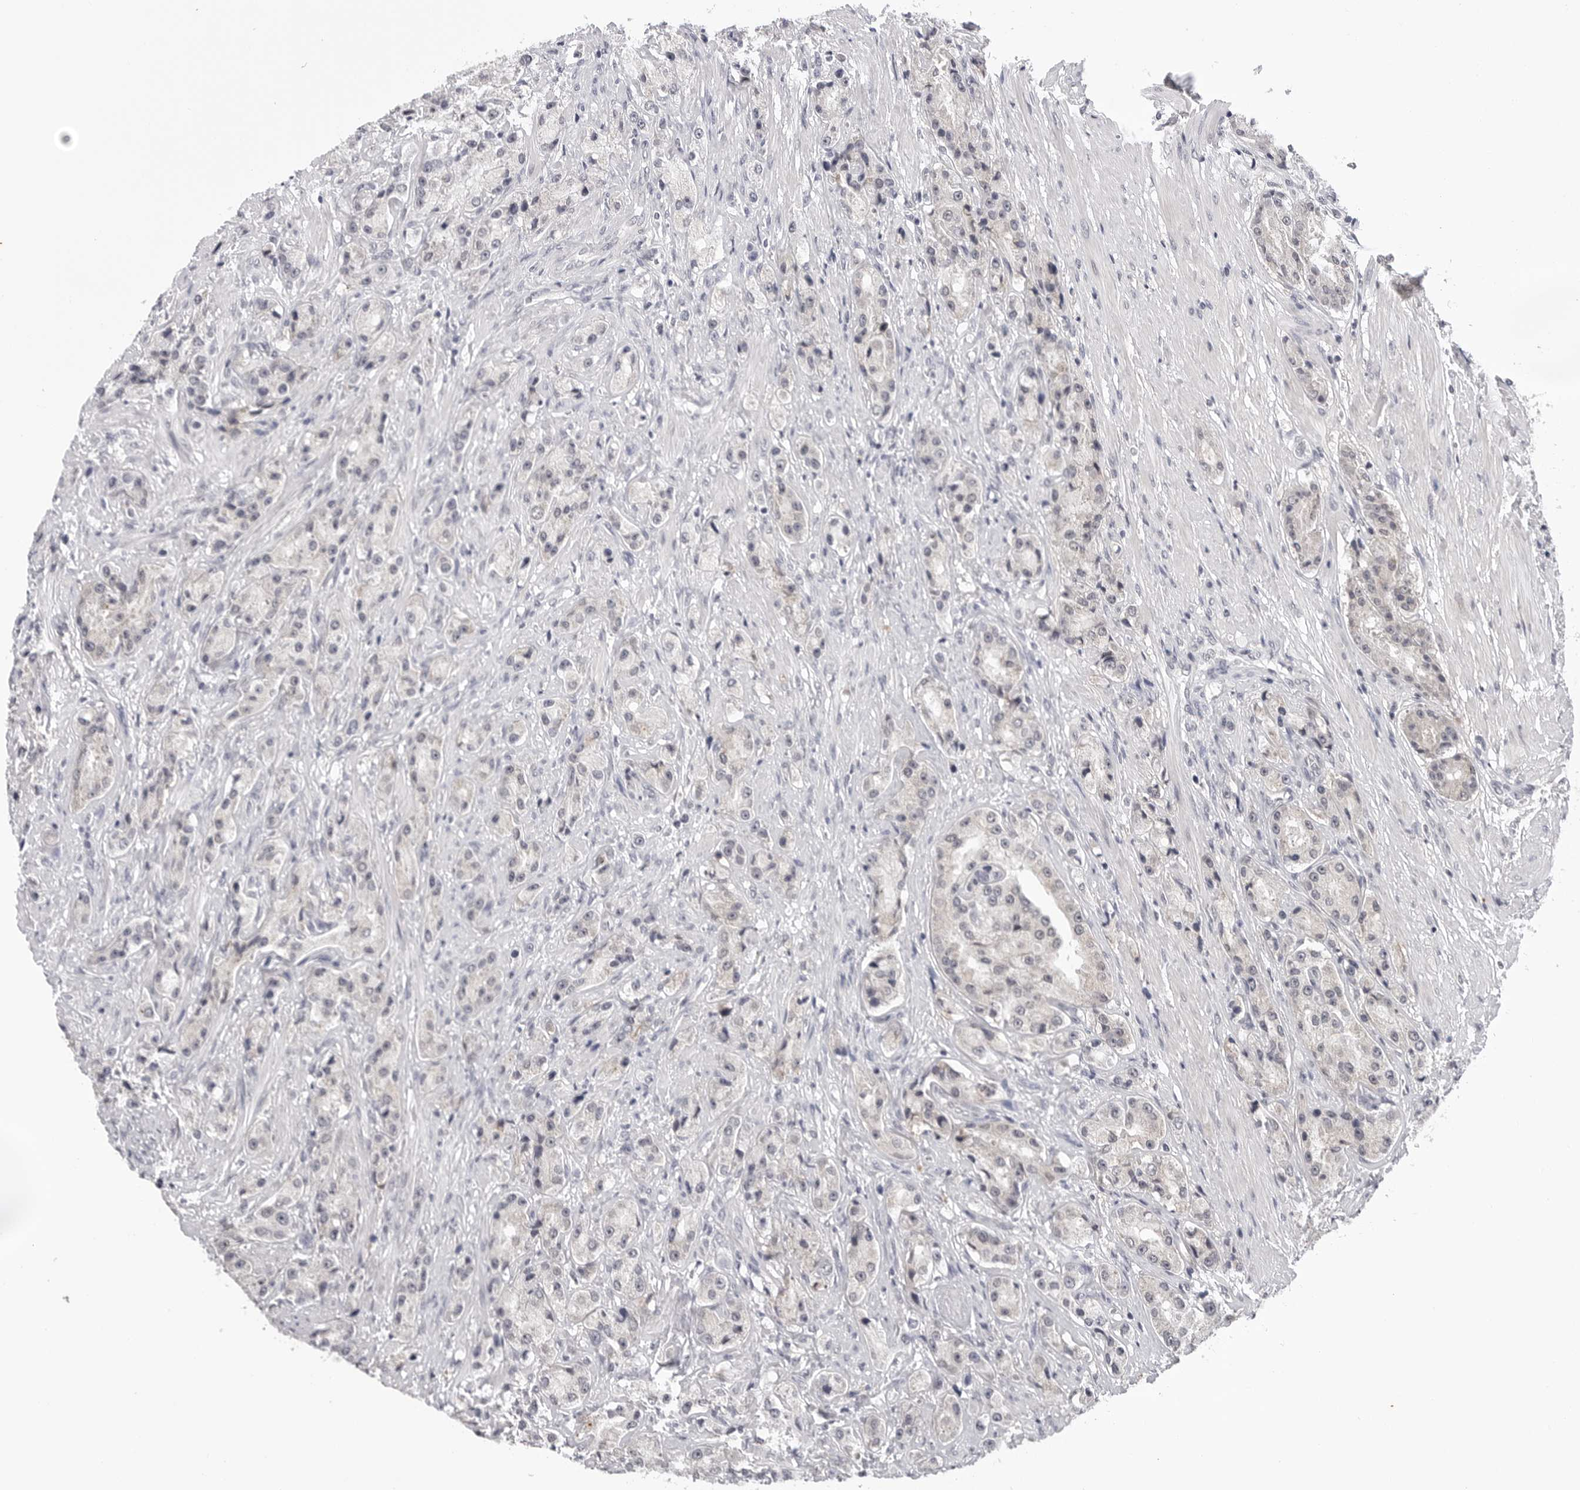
{"staining": {"intensity": "negative", "quantity": "none", "location": "none"}, "tissue": "prostate cancer", "cell_type": "Tumor cells", "image_type": "cancer", "snomed": [{"axis": "morphology", "description": "Adenocarcinoma, High grade"}, {"axis": "topography", "description": "Prostate"}], "caption": "An image of prostate cancer (high-grade adenocarcinoma) stained for a protein exhibits no brown staining in tumor cells.", "gene": "CDK20", "patient": {"sex": "male", "age": 60}}